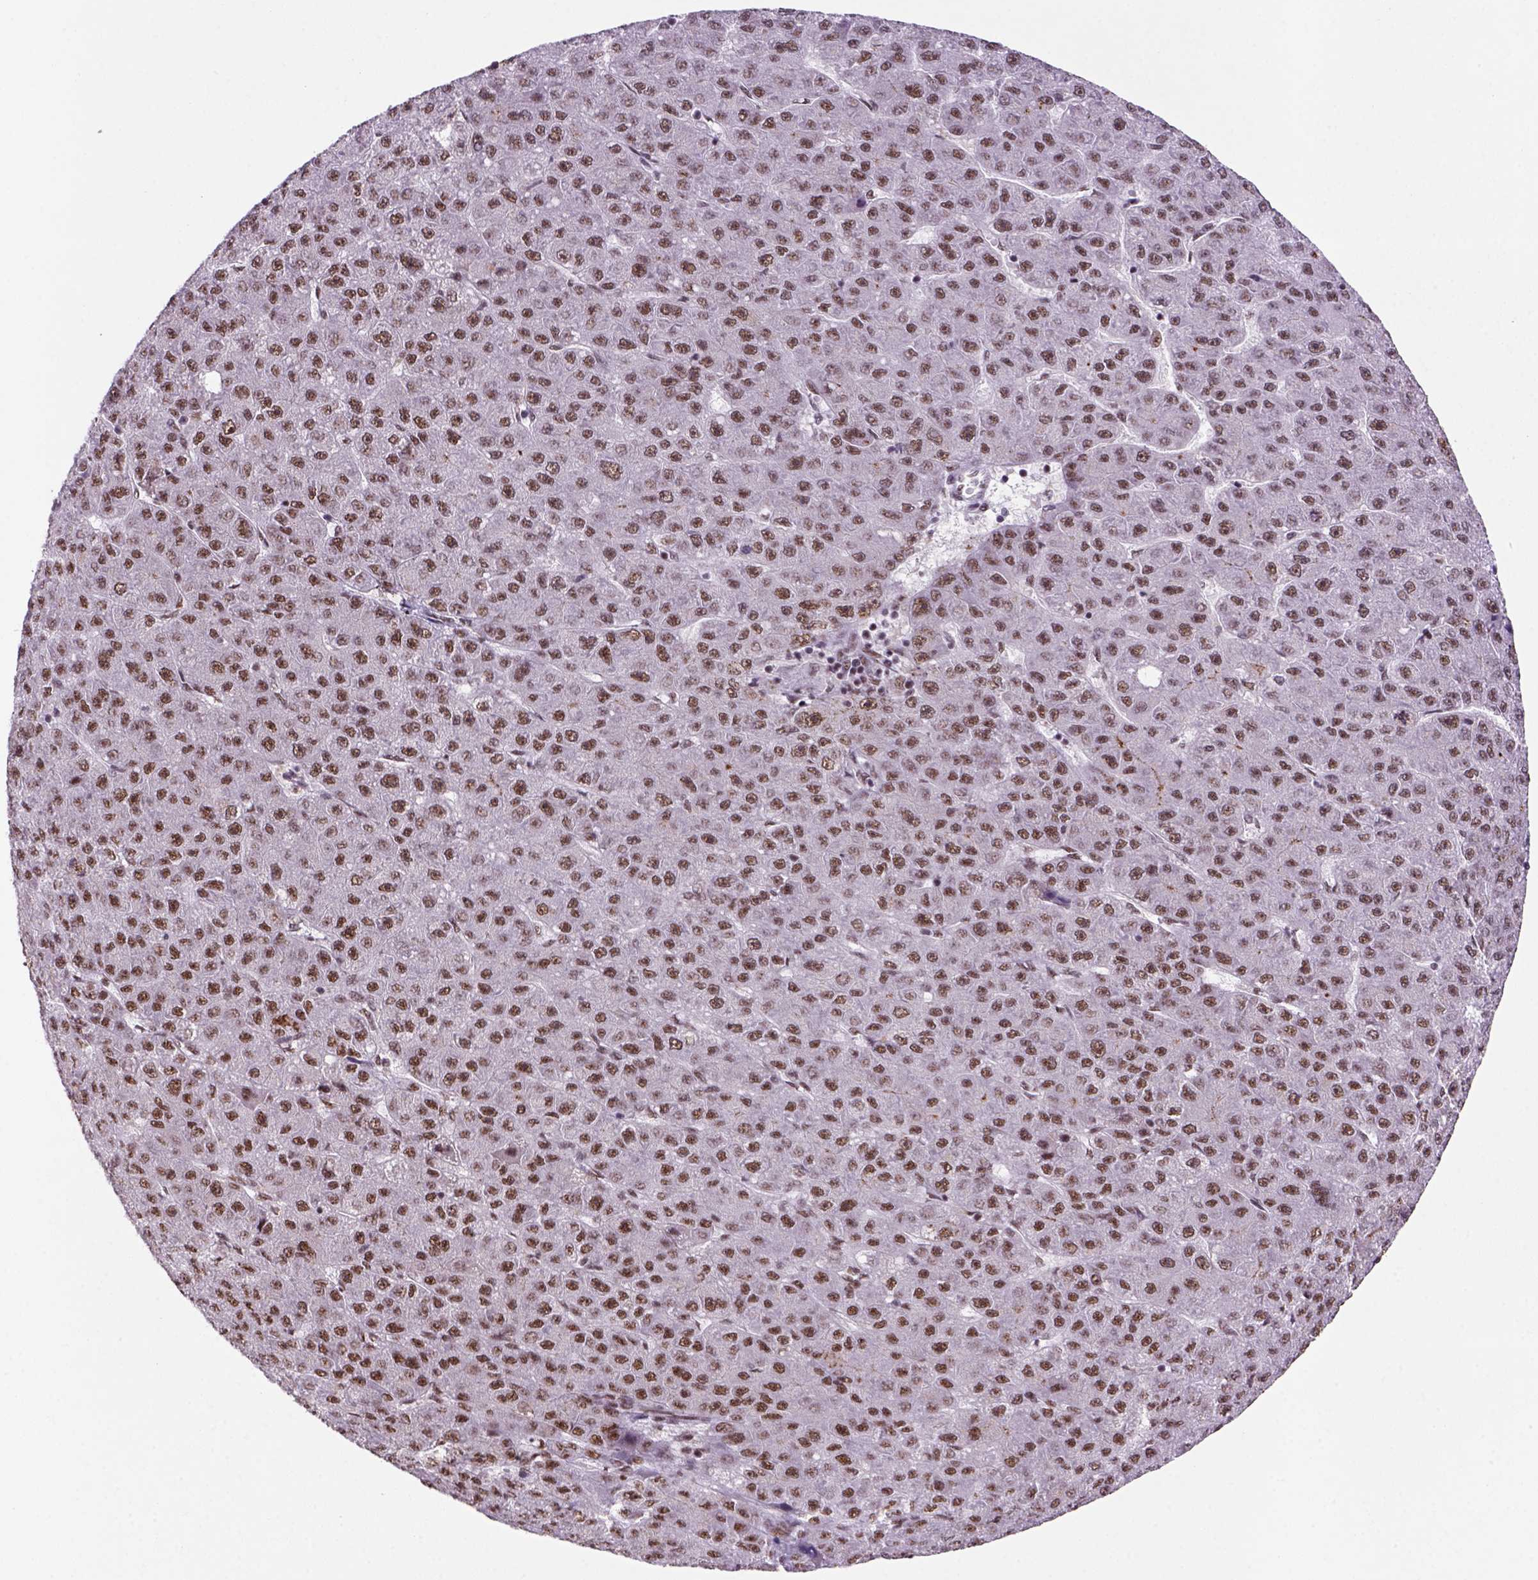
{"staining": {"intensity": "strong", "quantity": ">75%", "location": "nuclear"}, "tissue": "liver cancer", "cell_type": "Tumor cells", "image_type": "cancer", "snomed": [{"axis": "morphology", "description": "Carcinoma, Hepatocellular, NOS"}, {"axis": "topography", "description": "Liver"}], "caption": "Immunohistochemical staining of liver cancer (hepatocellular carcinoma) demonstrates strong nuclear protein expression in approximately >75% of tumor cells.", "gene": "NSMCE2", "patient": {"sex": "male", "age": 67}}